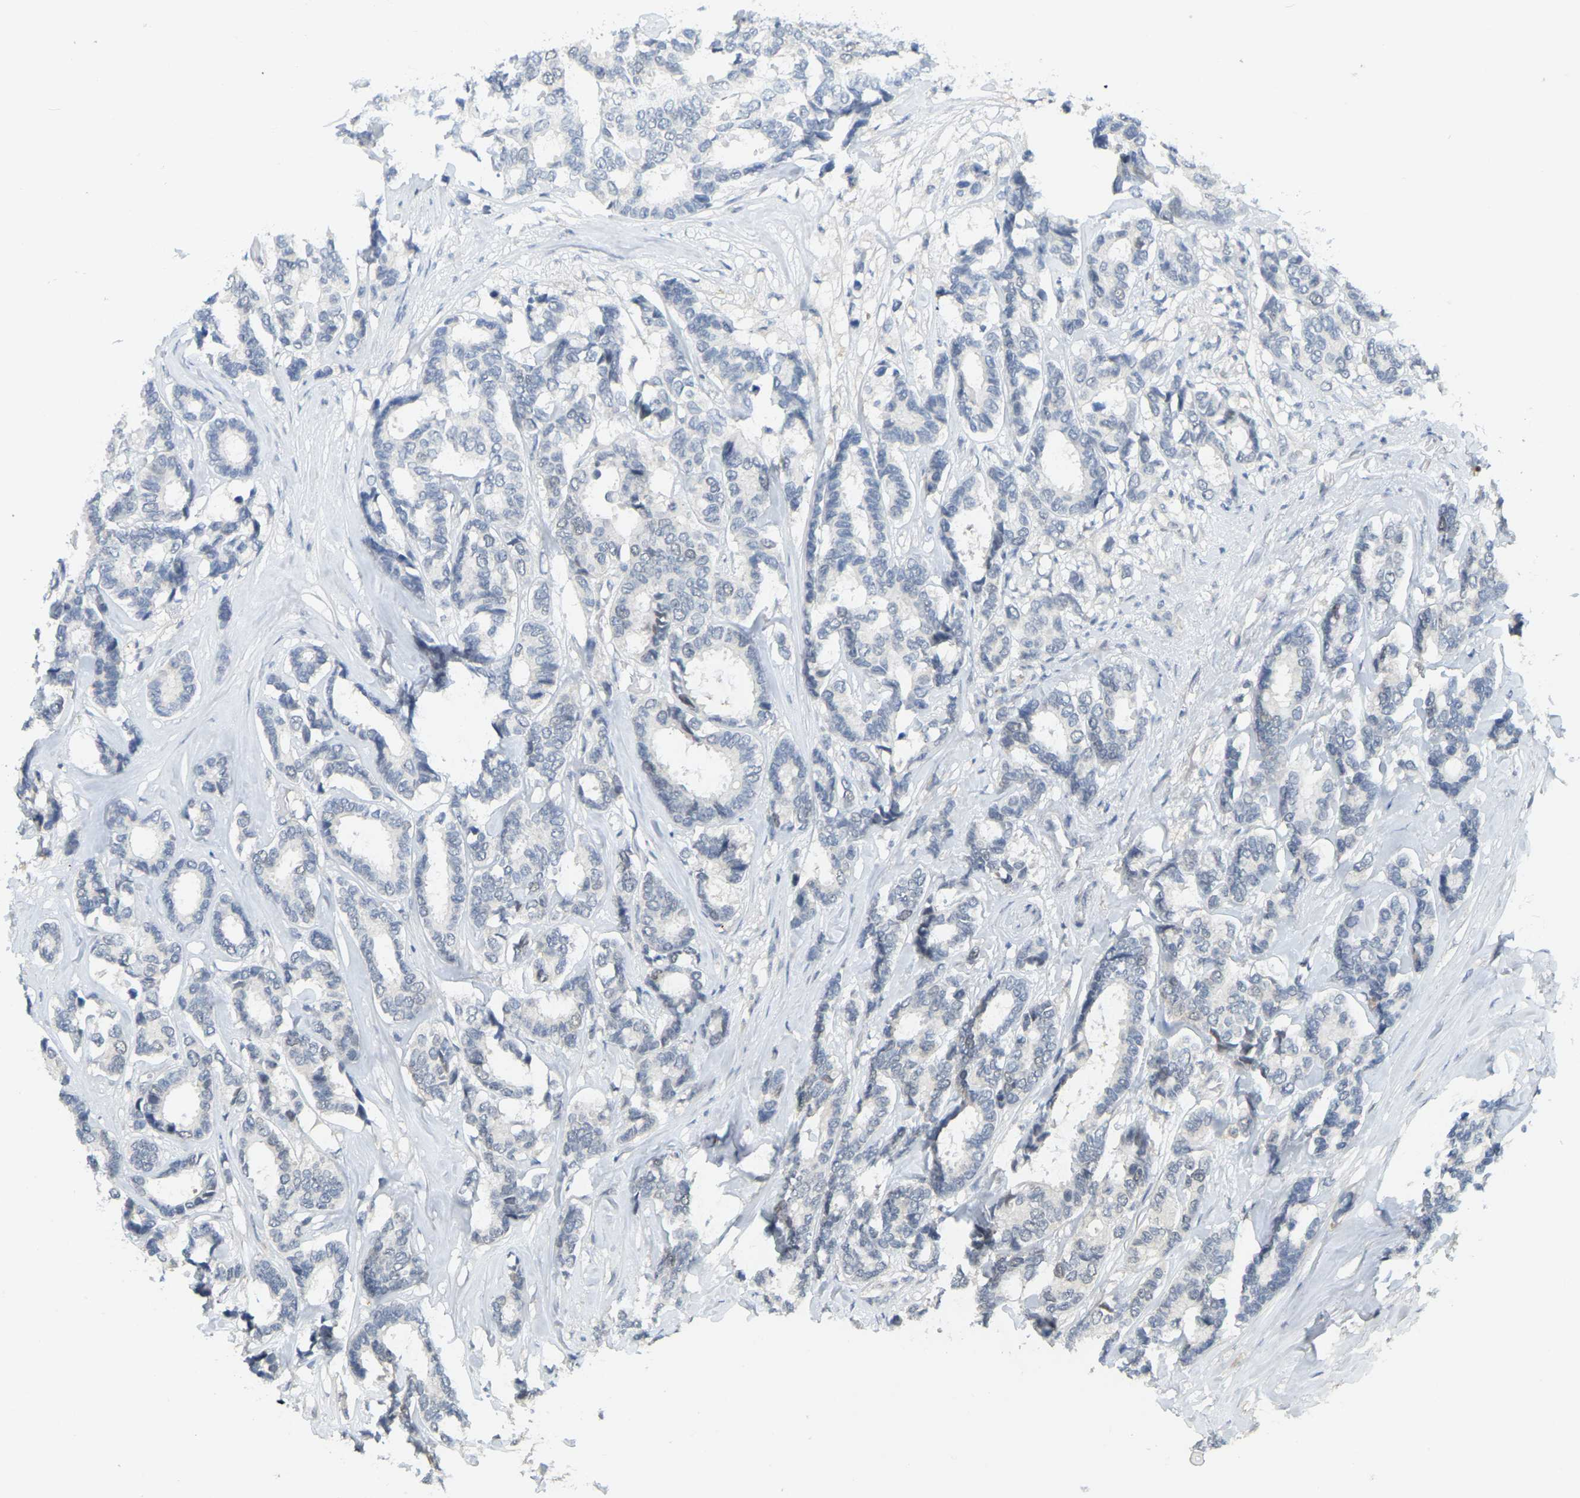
{"staining": {"intensity": "negative", "quantity": "none", "location": "none"}, "tissue": "breast cancer", "cell_type": "Tumor cells", "image_type": "cancer", "snomed": [{"axis": "morphology", "description": "Duct carcinoma"}, {"axis": "topography", "description": "Breast"}], "caption": "Human breast cancer (infiltrating ductal carcinoma) stained for a protein using immunohistochemistry displays no expression in tumor cells.", "gene": "BRF2", "patient": {"sex": "female", "age": 87}}